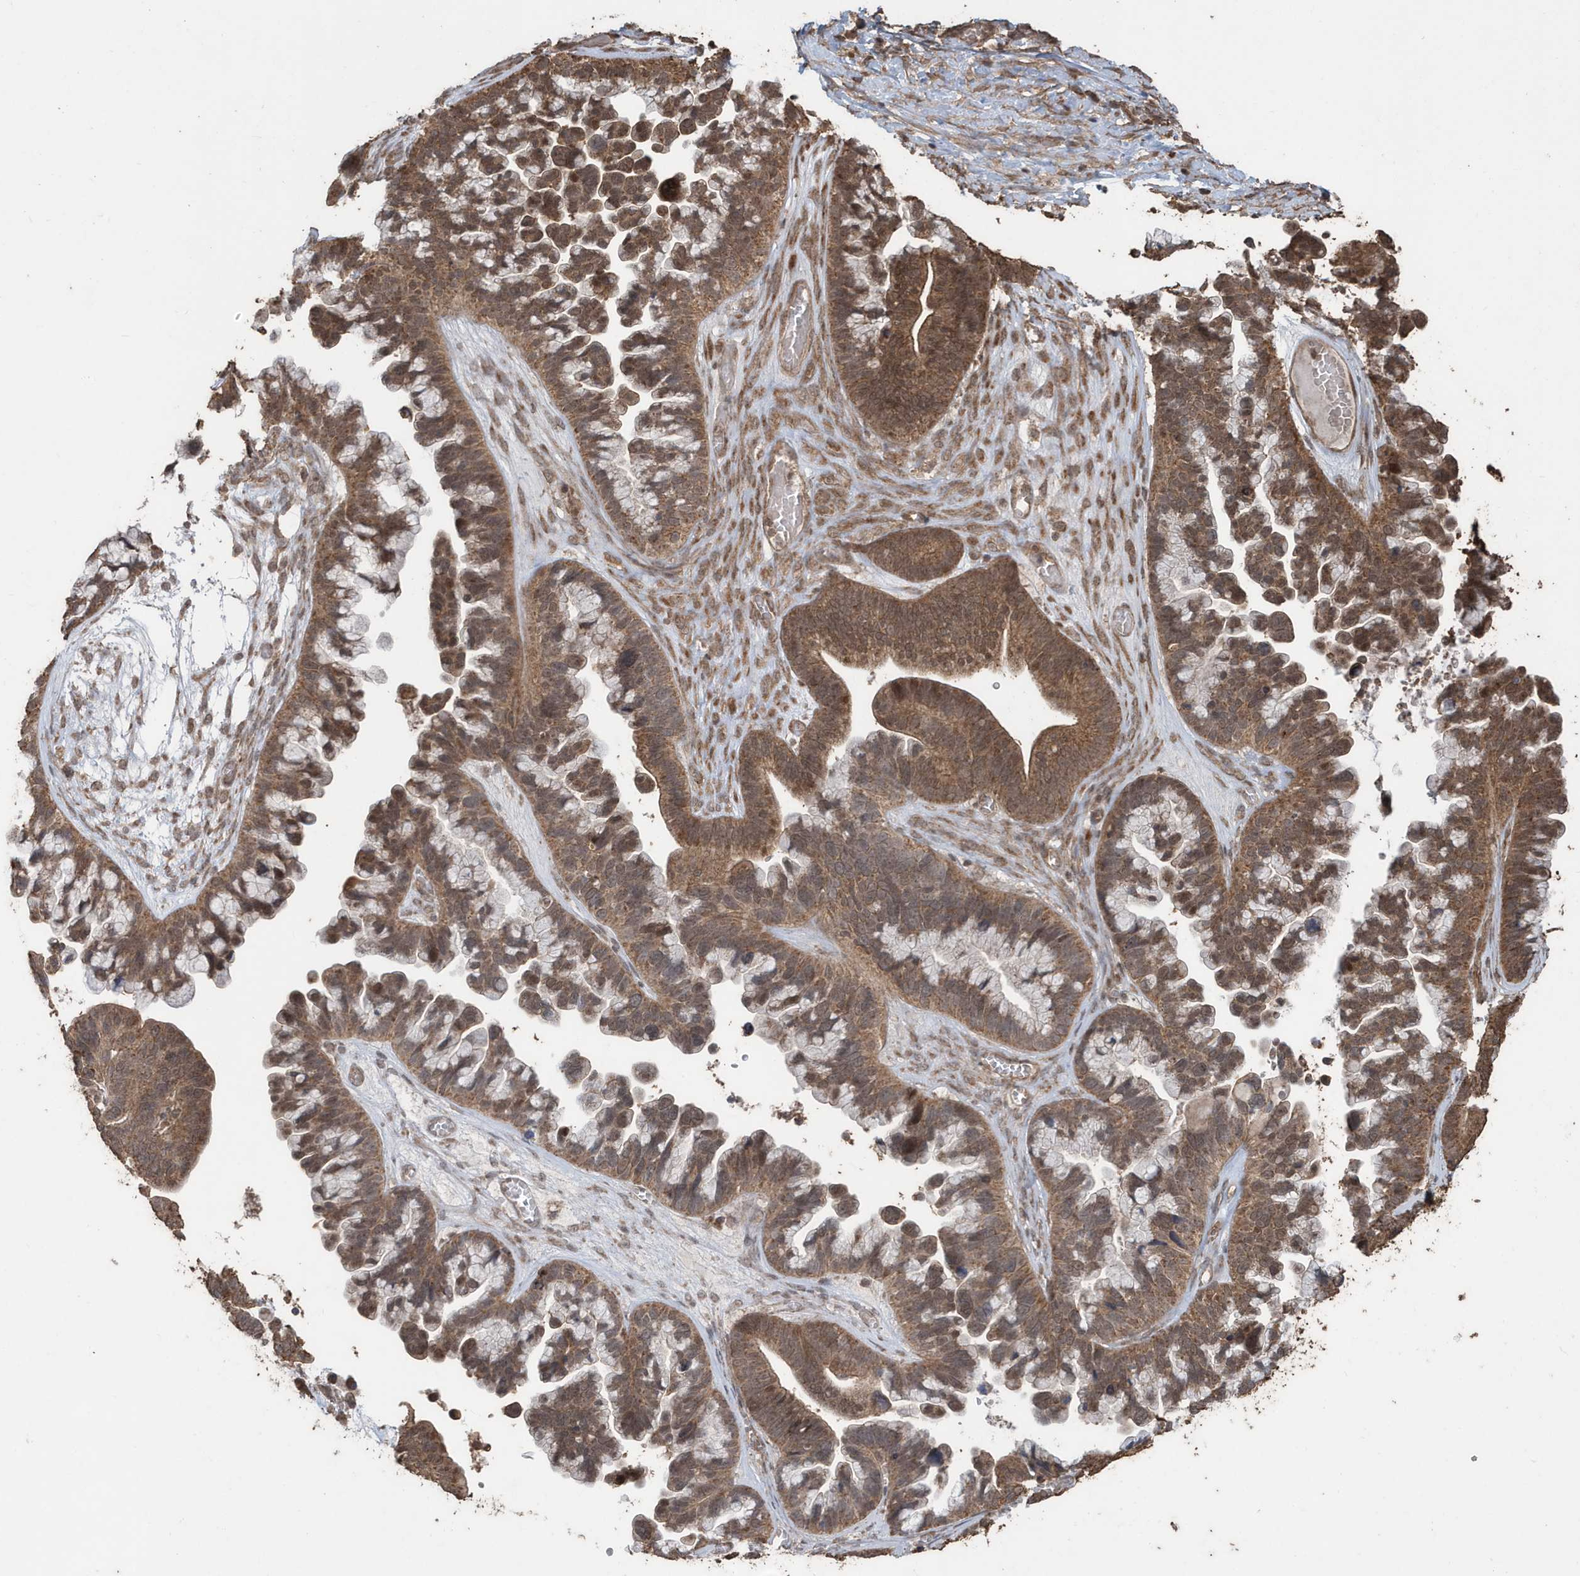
{"staining": {"intensity": "strong", "quantity": ">75%", "location": "cytoplasmic/membranous"}, "tissue": "ovarian cancer", "cell_type": "Tumor cells", "image_type": "cancer", "snomed": [{"axis": "morphology", "description": "Cystadenocarcinoma, serous, NOS"}, {"axis": "topography", "description": "Ovary"}], "caption": "Immunohistochemistry (IHC) of ovarian cancer (serous cystadenocarcinoma) shows high levels of strong cytoplasmic/membranous positivity in about >75% of tumor cells.", "gene": "PAXBP1", "patient": {"sex": "female", "age": 56}}